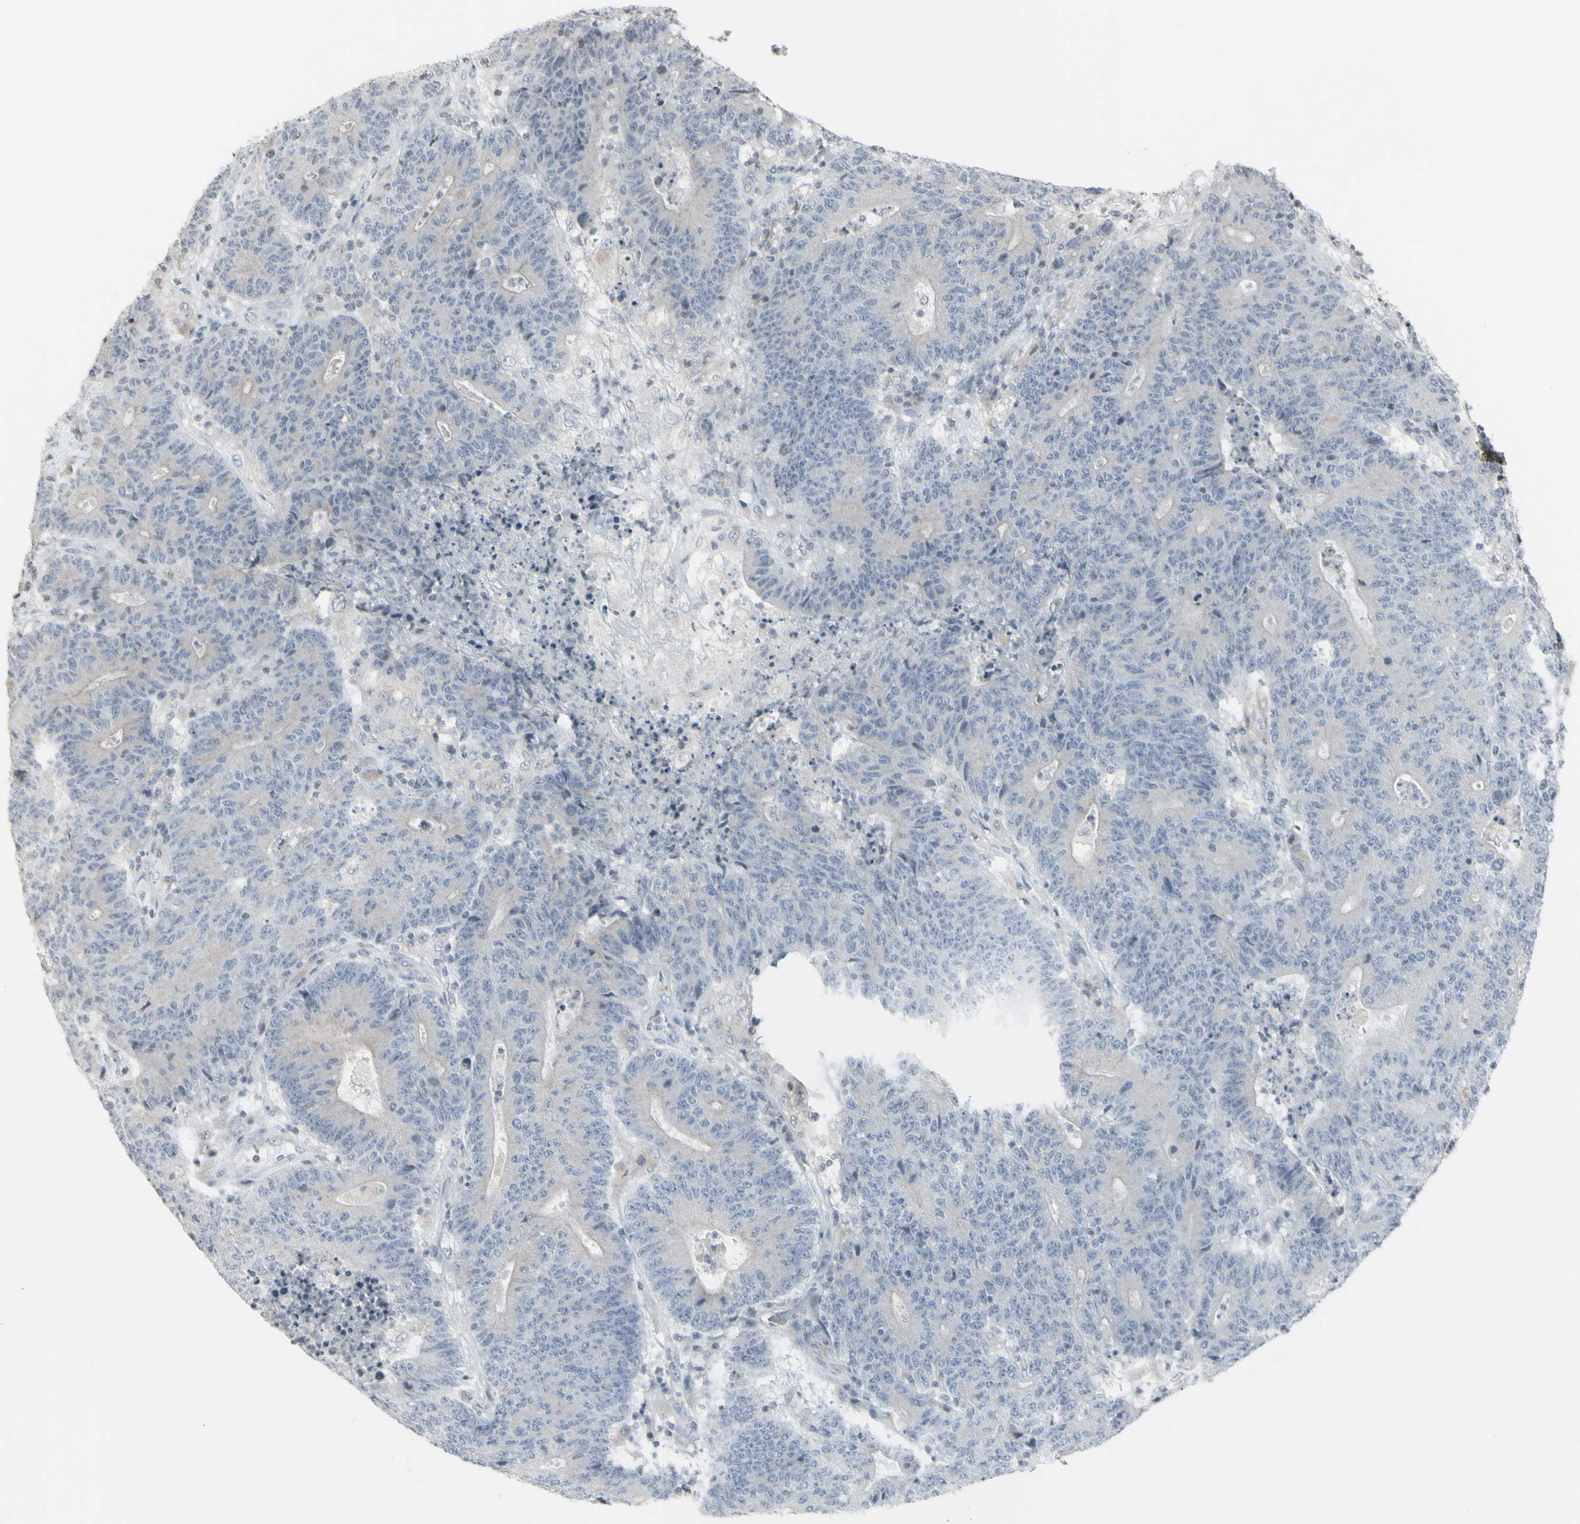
{"staining": {"intensity": "negative", "quantity": "none", "location": "none"}, "tissue": "colorectal cancer", "cell_type": "Tumor cells", "image_type": "cancer", "snomed": [{"axis": "morphology", "description": "Normal tissue, NOS"}, {"axis": "morphology", "description": "Adenocarcinoma, NOS"}, {"axis": "topography", "description": "Colon"}], "caption": "DAB (3,3'-diaminobenzidine) immunohistochemical staining of human colorectal cancer shows no significant expression in tumor cells. Brightfield microscopy of IHC stained with DAB (3,3'-diaminobenzidine) (brown) and hematoxylin (blue), captured at high magnification.", "gene": "MUC5AC", "patient": {"sex": "female", "age": 75}}